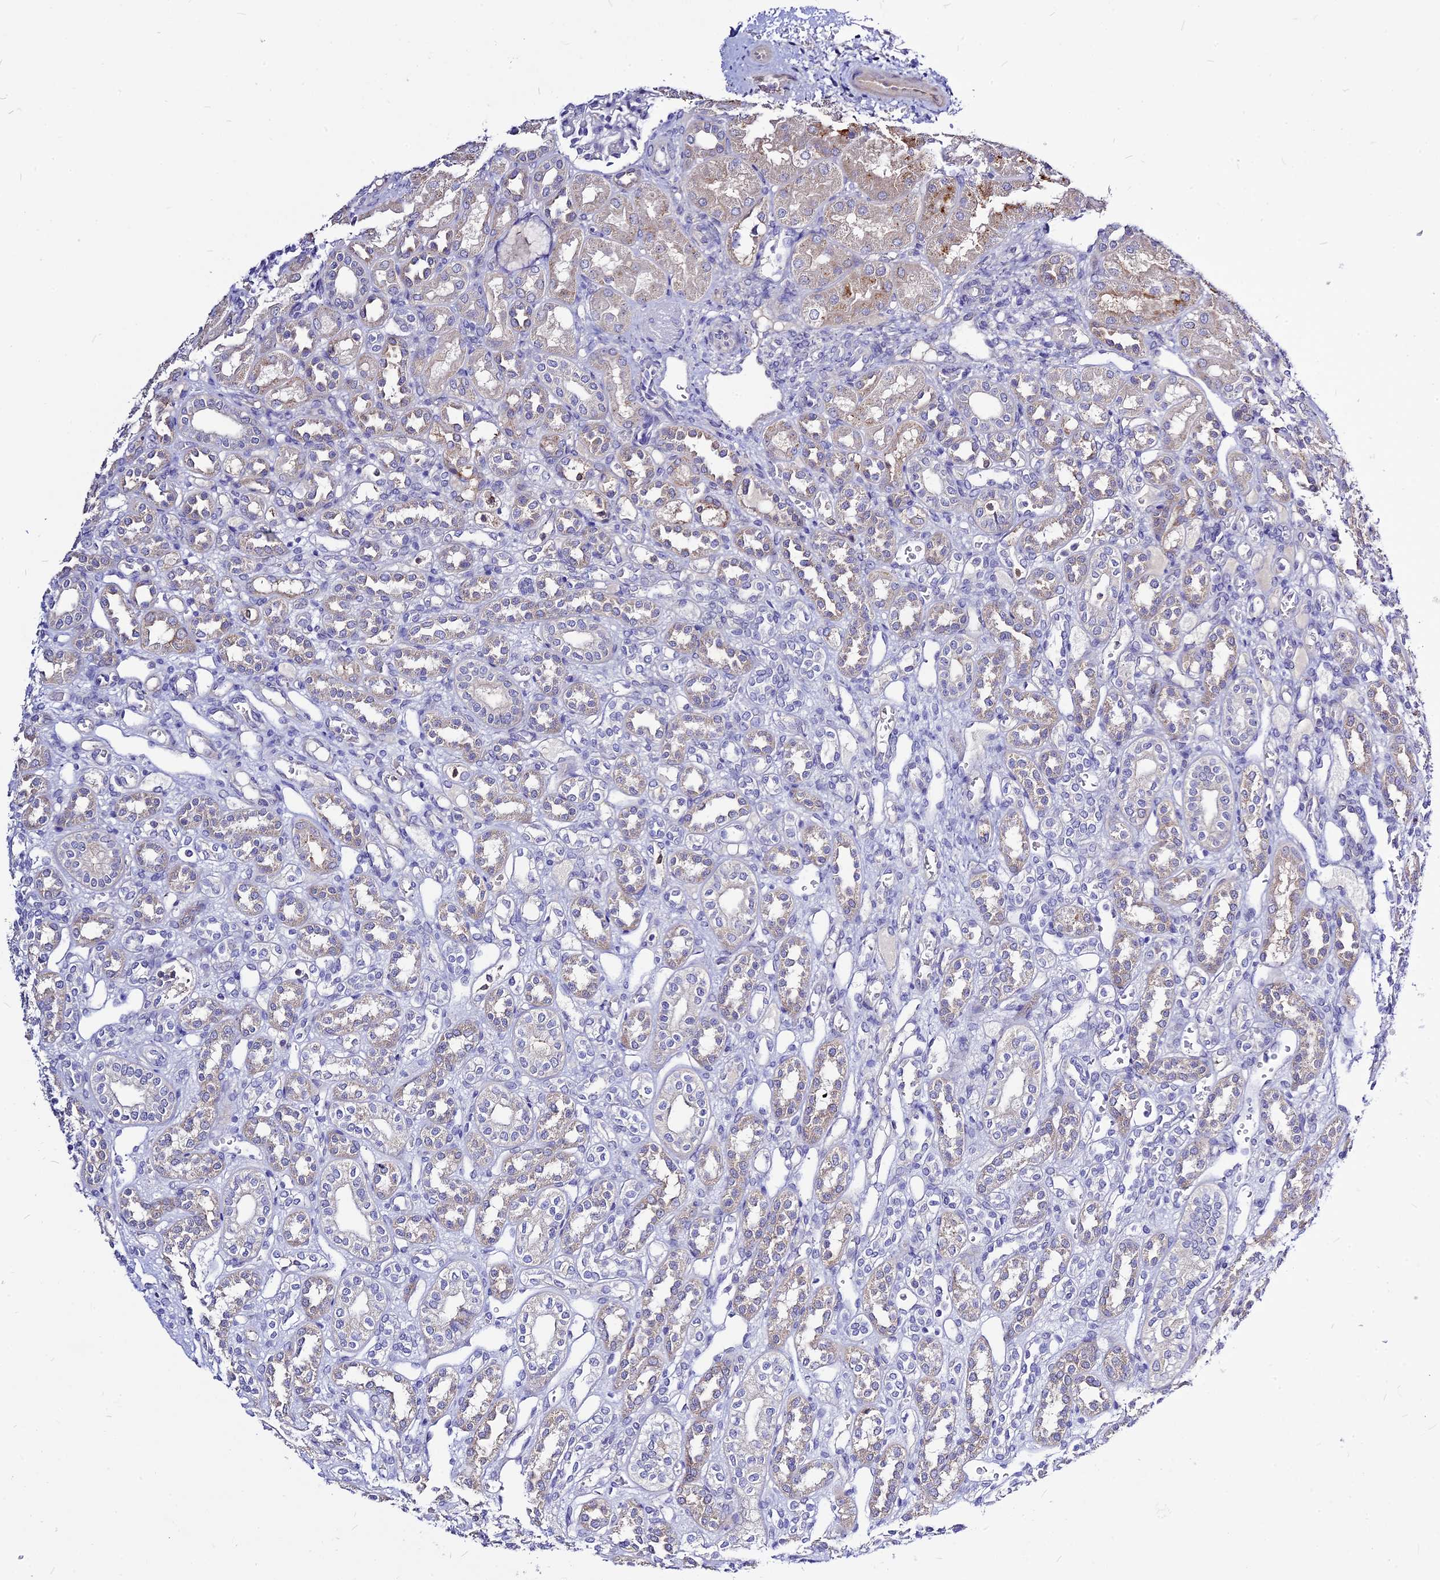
{"staining": {"intensity": "negative", "quantity": "none", "location": "none"}, "tissue": "kidney", "cell_type": "Cells in glomeruli", "image_type": "normal", "snomed": [{"axis": "morphology", "description": "Normal tissue, NOS"}, {"axis": "morphology", "description": "Neoplasm, malignant, NOS"}, {"axis": "topography", "description": "Kidney"}], "caption": "Human kidney stained for a protein using IHC shows no positivity in cells in glomeruli.", "gene": "CZIB", "patient": {"sex": "female", "age": 1}}